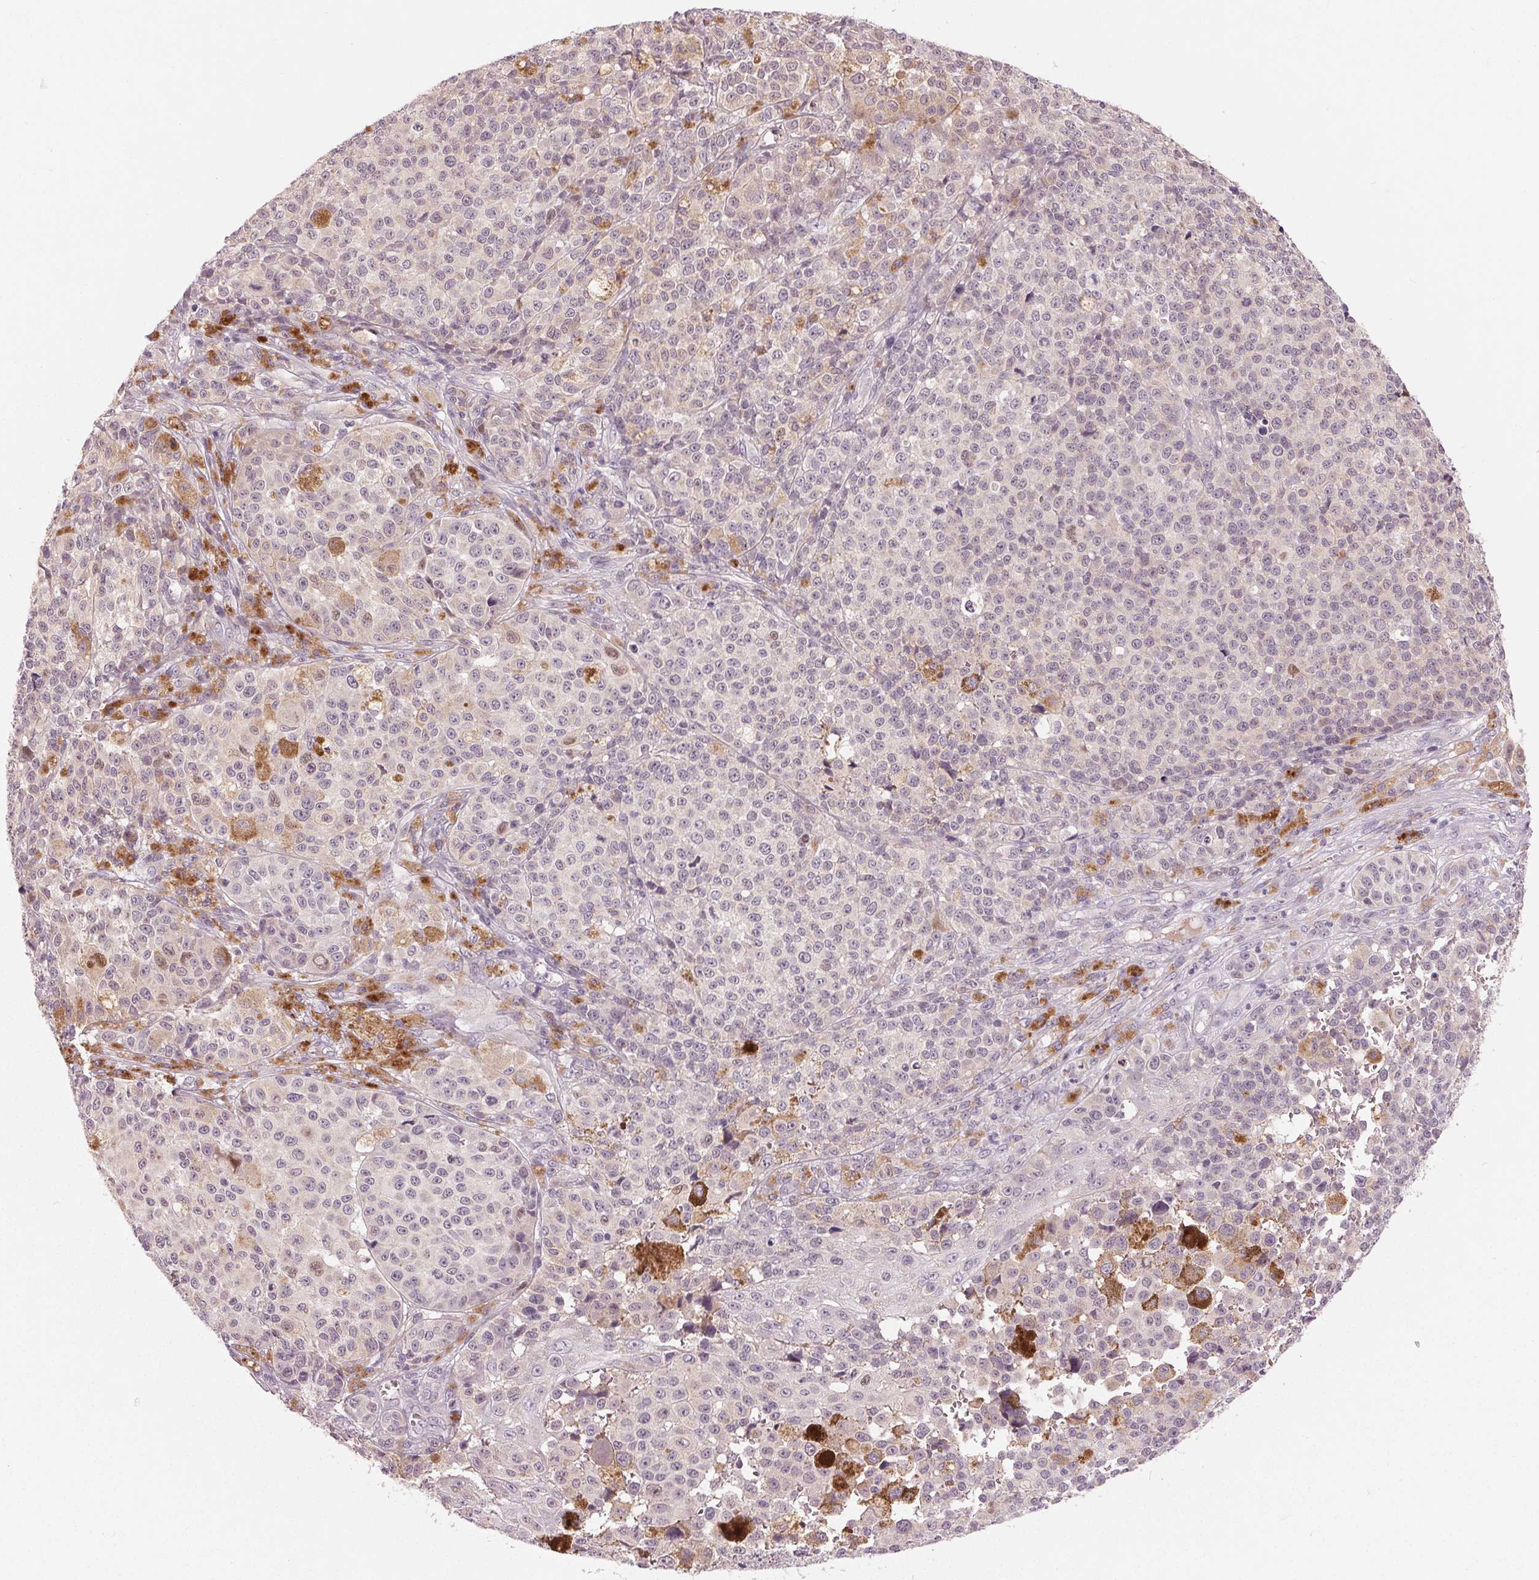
{"staining": {"intensity": "negative", "quantity": "none", "location": "none"}, "tissue": "melanoma", "cell_type": "Tumor cells", "image_type": "cancer", "snomed": [{"axis": "morphology", "description": "Malignant melanoma, NOS"}, {"axis": "topography", "description": "Skin"}], "caption": "A micrograph of human melanoma is negative for staining in tumor cells.", "gene": "ZNF605", "patient": {"sex": "female", "age": 58}}